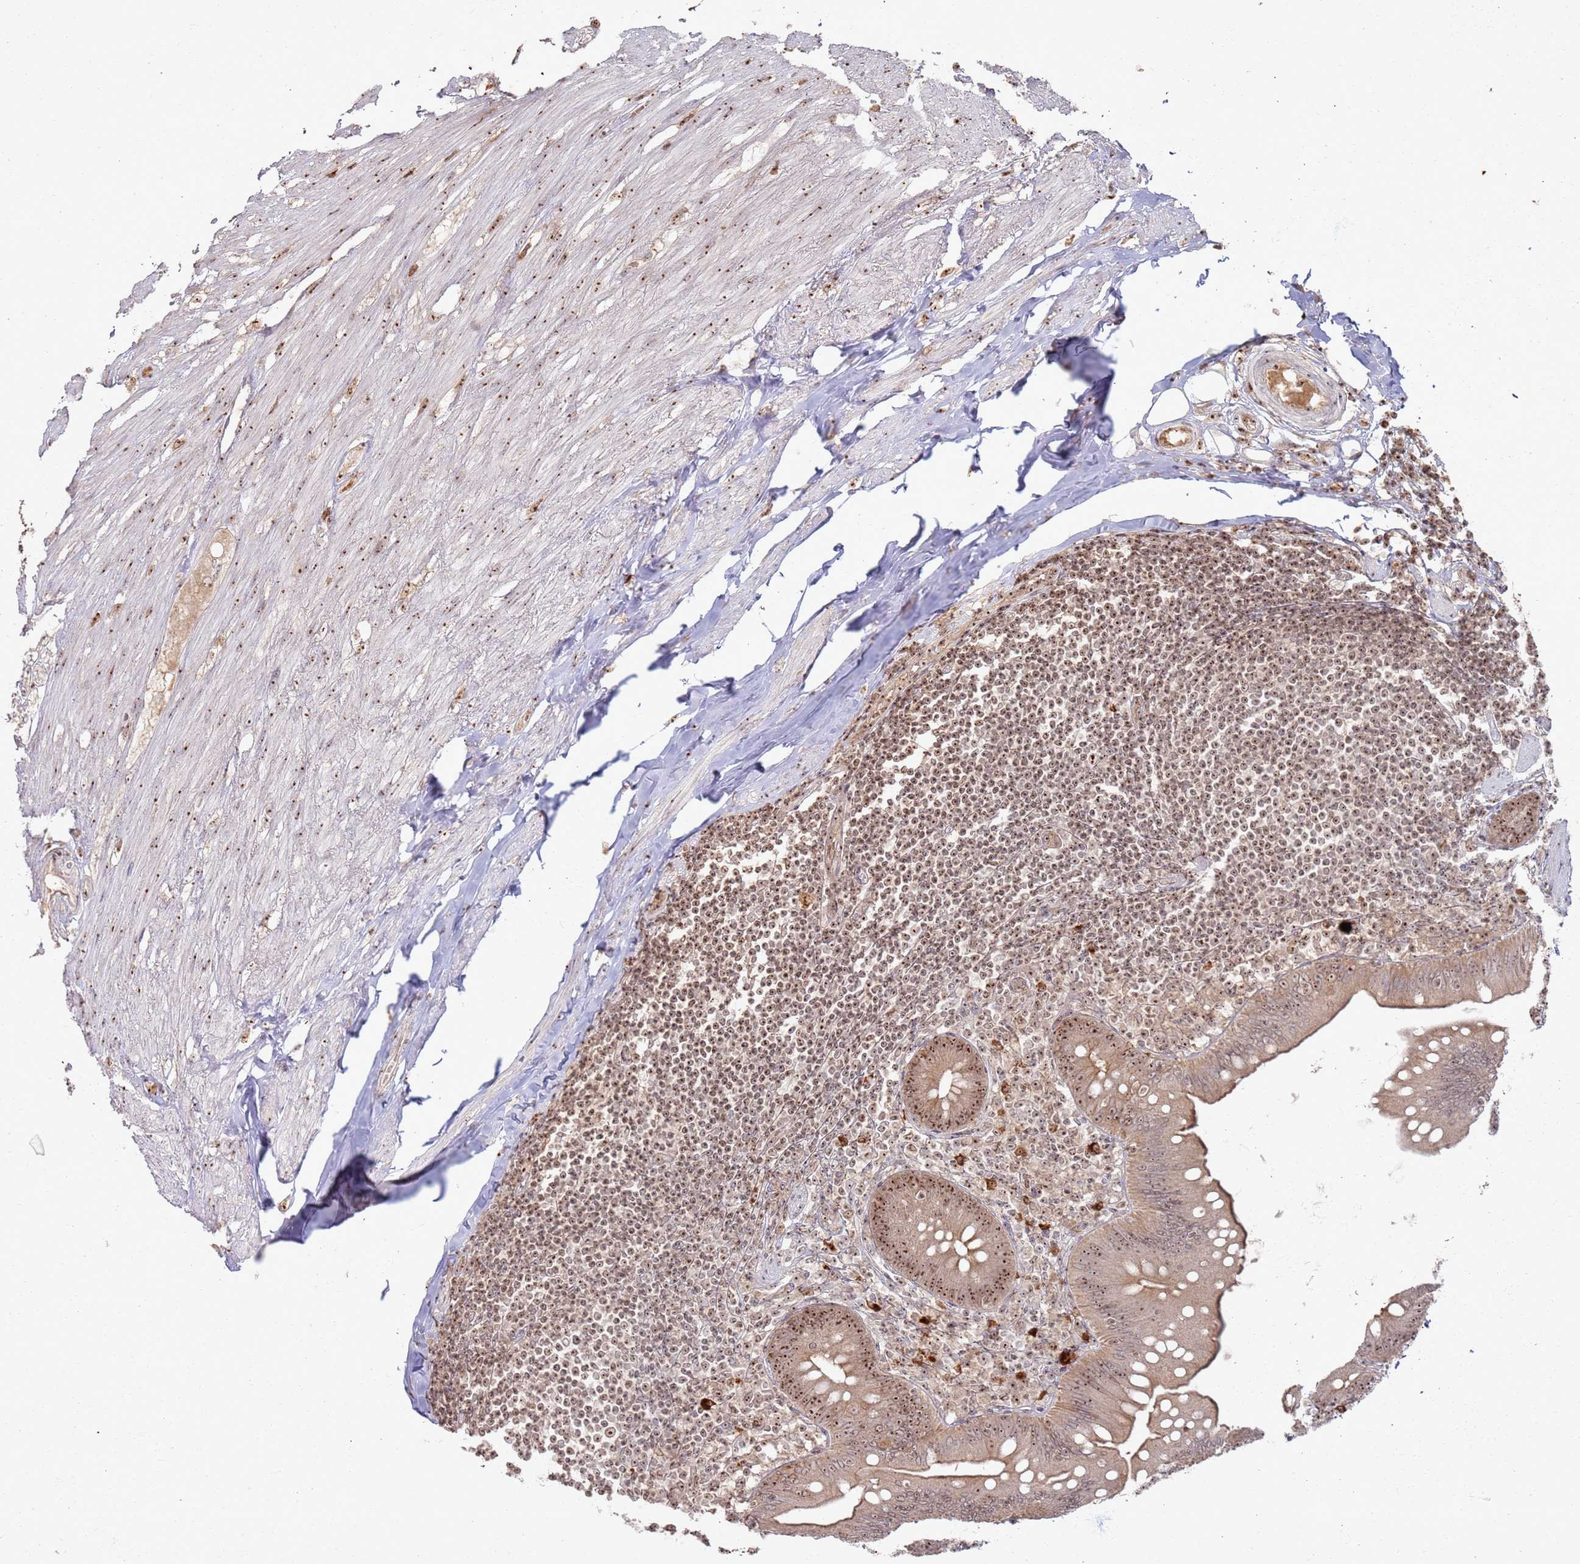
{"staining": {"intensity": "moderate", "quantity": ">75%", "location": "cytoplasmic/membranous,nuclear"}, "tissue": "appendix", "cell_type": "Glandular cells", "image_type": "normal", "snomed": [{"axis": "morphology", "description": "Normal tissue, NOS"}, {"axis": "topography", "description": "Appendix"}], "caption": "This is an image of IHC staining of normal appendix, which shows moderate staining in the cytoplasmic/membranous,nuclear of glandular cells.", "gene": "UTP11", "patient": {"sex": "female", "age": 62}}